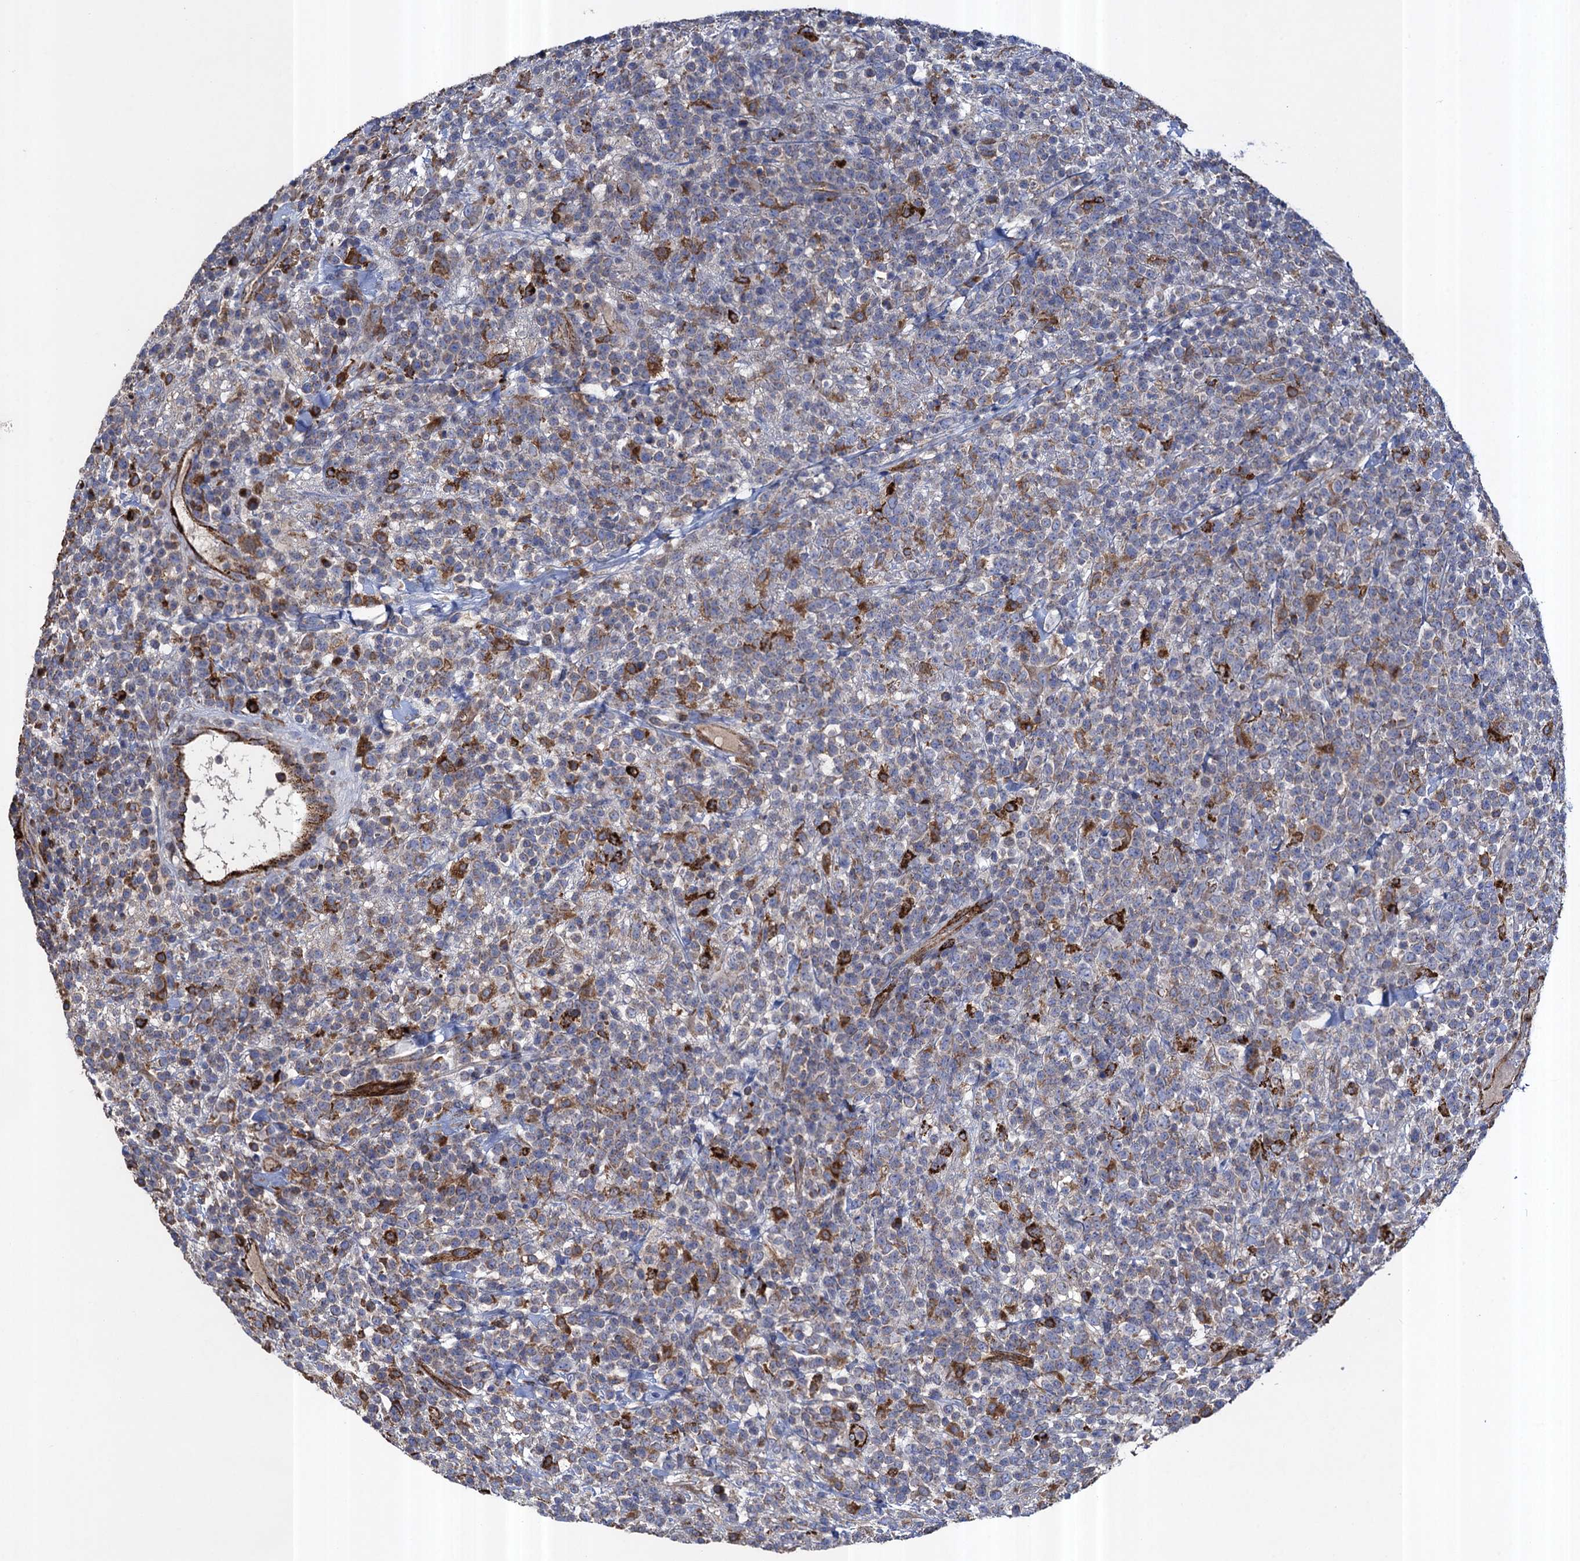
{"staining": {"intensity": "weak", "quantity": "<25%", "location": "cytoplasmic/membranous"}, "tissue": "lymphoma", "cell_type": "Tumor cells", "image_type": "cancer", "snomed": [{"axis": "morphology", "description": "Malignant lymphoma, non-Hodgkin's type, High grade"}, {"axis": "topography", "description": "Colon"}], "caption": "A high-resolution histopathology image shows immunohistochemistry staining of lymphoma, which exhibits no significant expression in tumor cells.", "gene": "TXNDC11", "patient": {"sex": "female", "age": 53}}